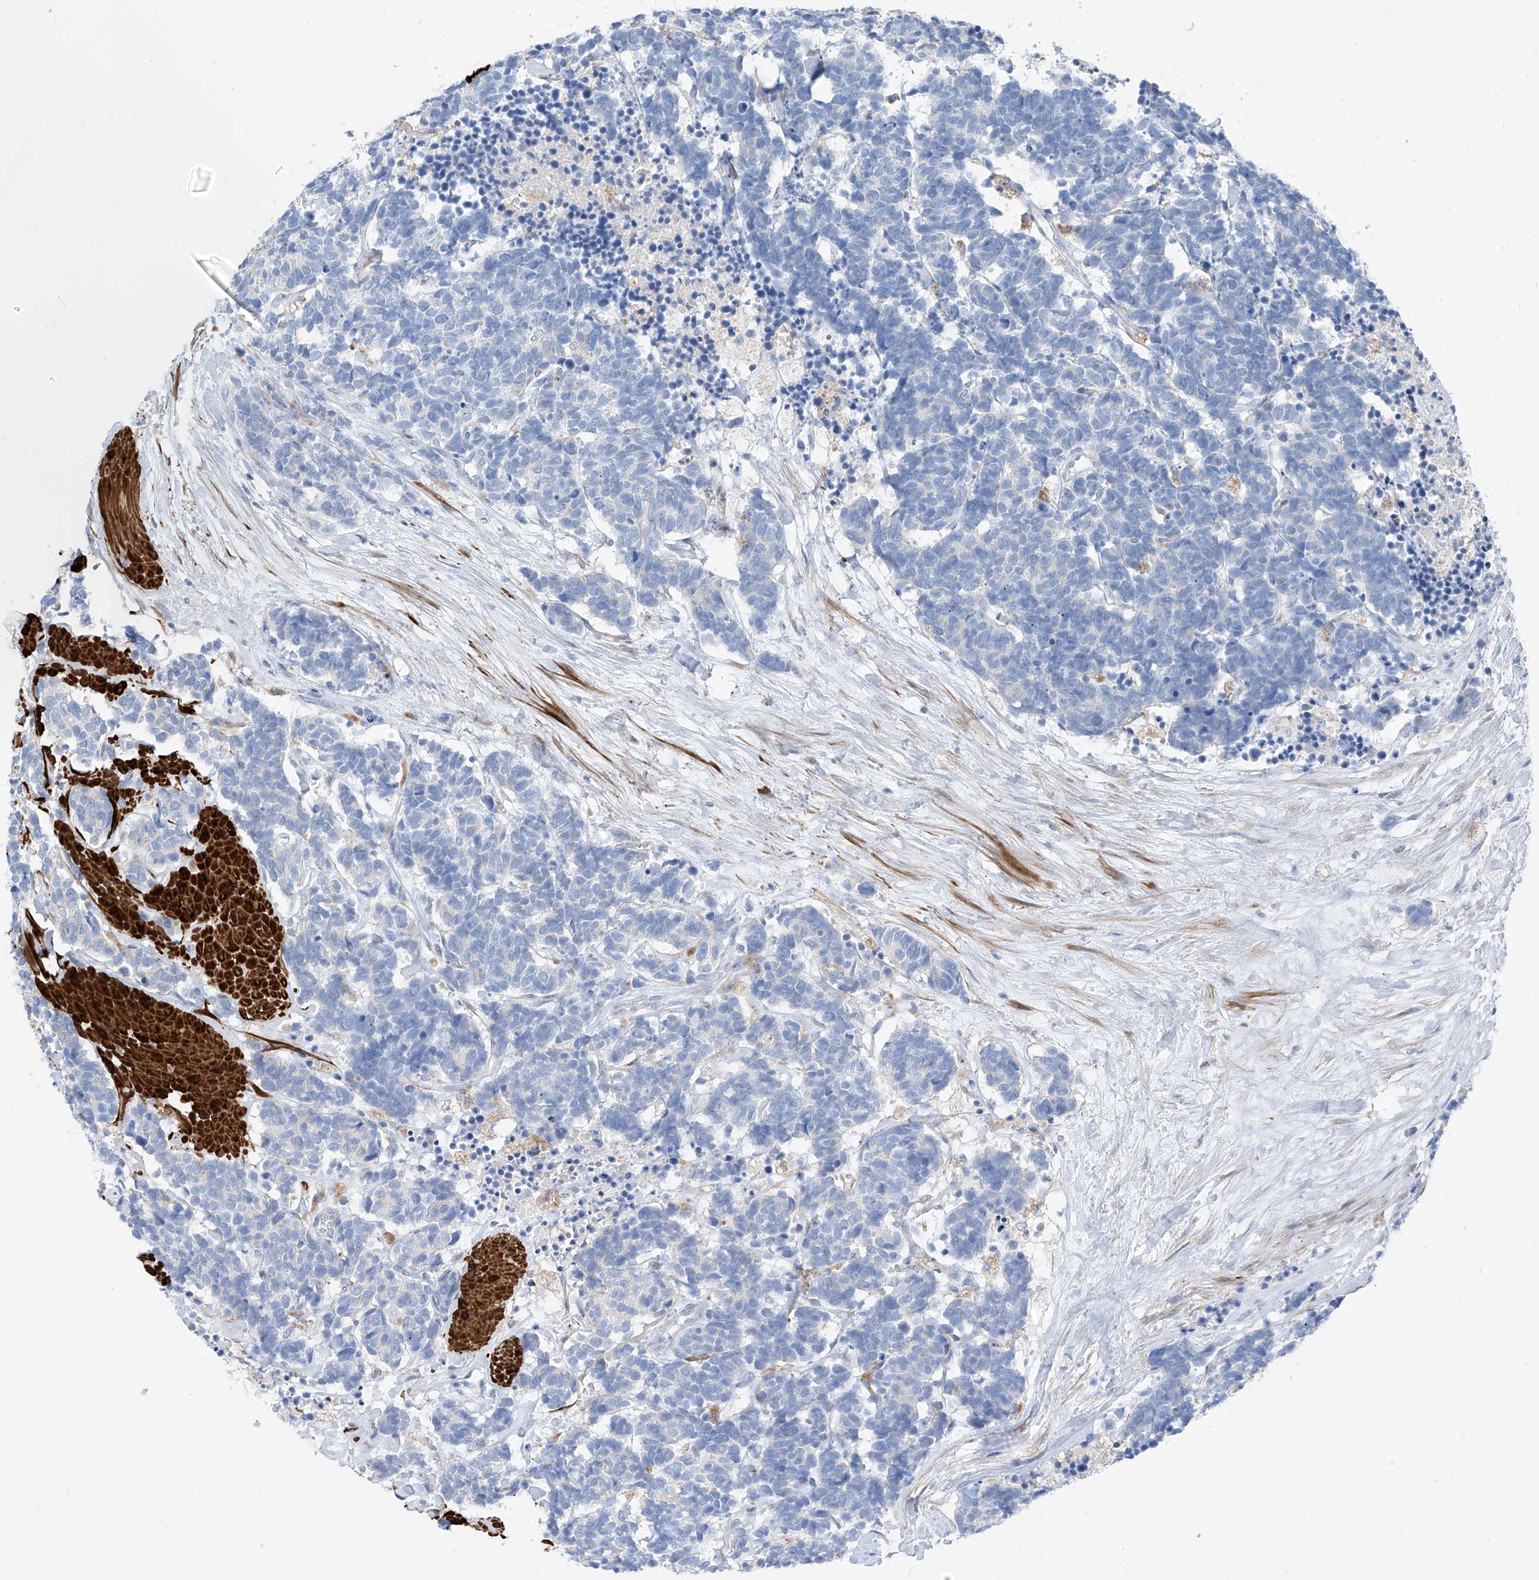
{"staining": {"intensity": "negative", "quantity": "none", "location": "none"}, "tissue": "carcinoid", "cell_type": "Tumor cells", "image_type": "cancer", "snomed": [{"axis": "morphology", "description": "Carcinoma, NOS"}, {"axis": "morphology", "description": "Carcinoid, malignant, NOS"}, {"axis": "topography", "description": "Urinary bladder"}], "caption": "A high-resolution photomicrograph shows IHC staining of carcinoma, which reveals no significant staining in tumor cells.", "gene": "GLMP", "patient": {"sex": "male", "age": 57}}